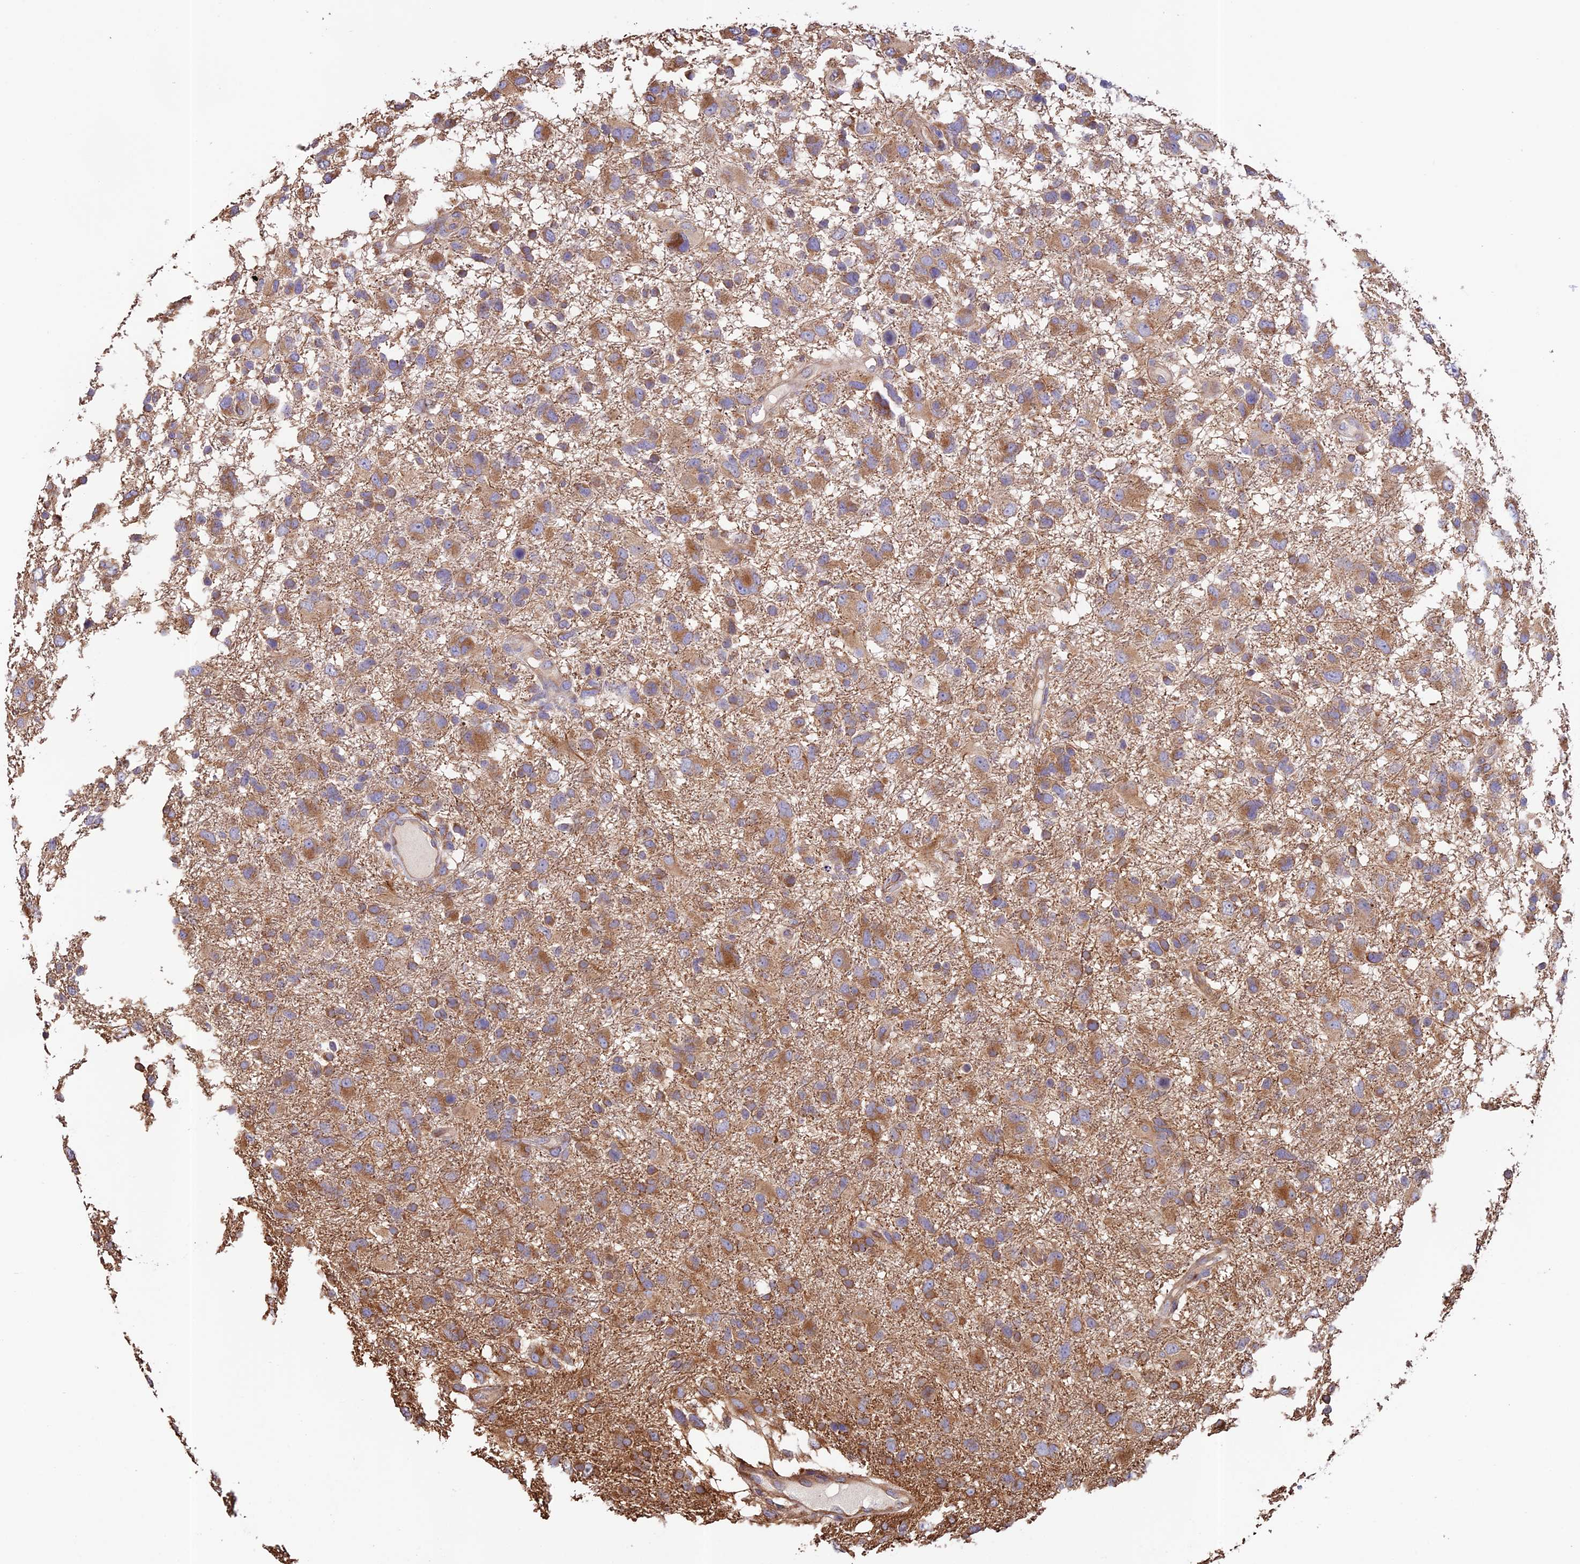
{"staining": {"intensity": "moderate", "quantity": ">75%", "location": "cytoplasmic/membranous"}, "tissue": "glioma", "cell_type": "Tumor cells", "image_type": "cancer", "snomed": [{"axis": "morphology", "description": "Glioma, malignant, High grade"}, {"axis": "topography", "description": "Brain"}], "caption": "Protein staining of glioma tissue reveals moderate cytoplasmic/membranous expression in about >75% of tumor cells.", "gene": "EMC3", "patient": {"sex": "male", "age": 61}}